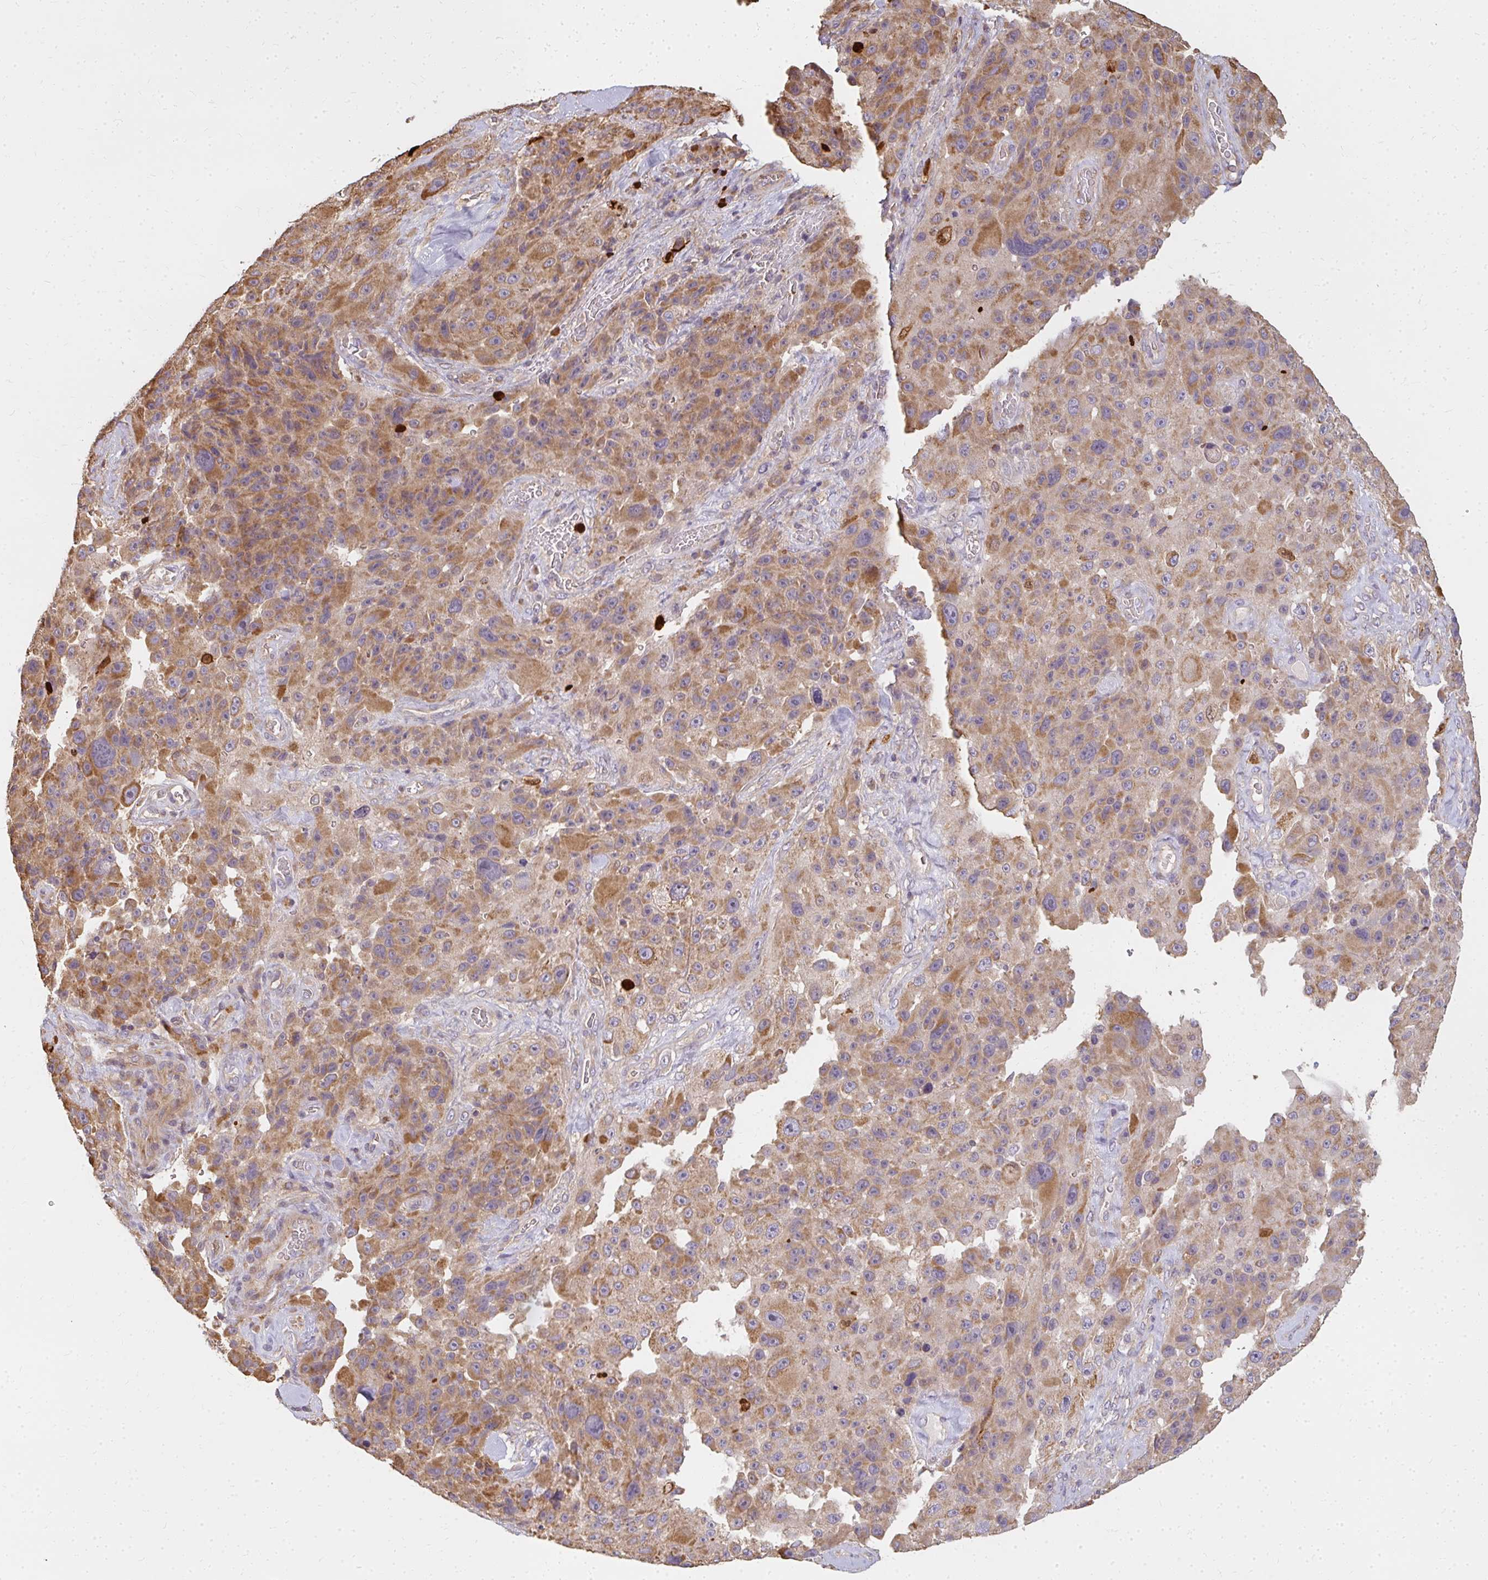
{"staining": {"intensity": "moderate", "quantity": ">75%", "location": "cytoplasmic/membranous"}, "tissue": "melanoma", "cell_type": "Tumor cells", "image_type": "cancer", "snomed": [{"axis": "morphology", "description": "Malignant melanoma, Metastatic site"}, {"axis": "topography", "description": "Lymph node"}], "caption": "Protein expression analysis of melanoma shows moderate cytoplasmic/membranous expression in approximately >75% of tumor cells. (DAB = brown stain, brightfield microscopy at high magnification).", "gene": "CNTRL", "patient": {"sex": "male", "age": 62}}